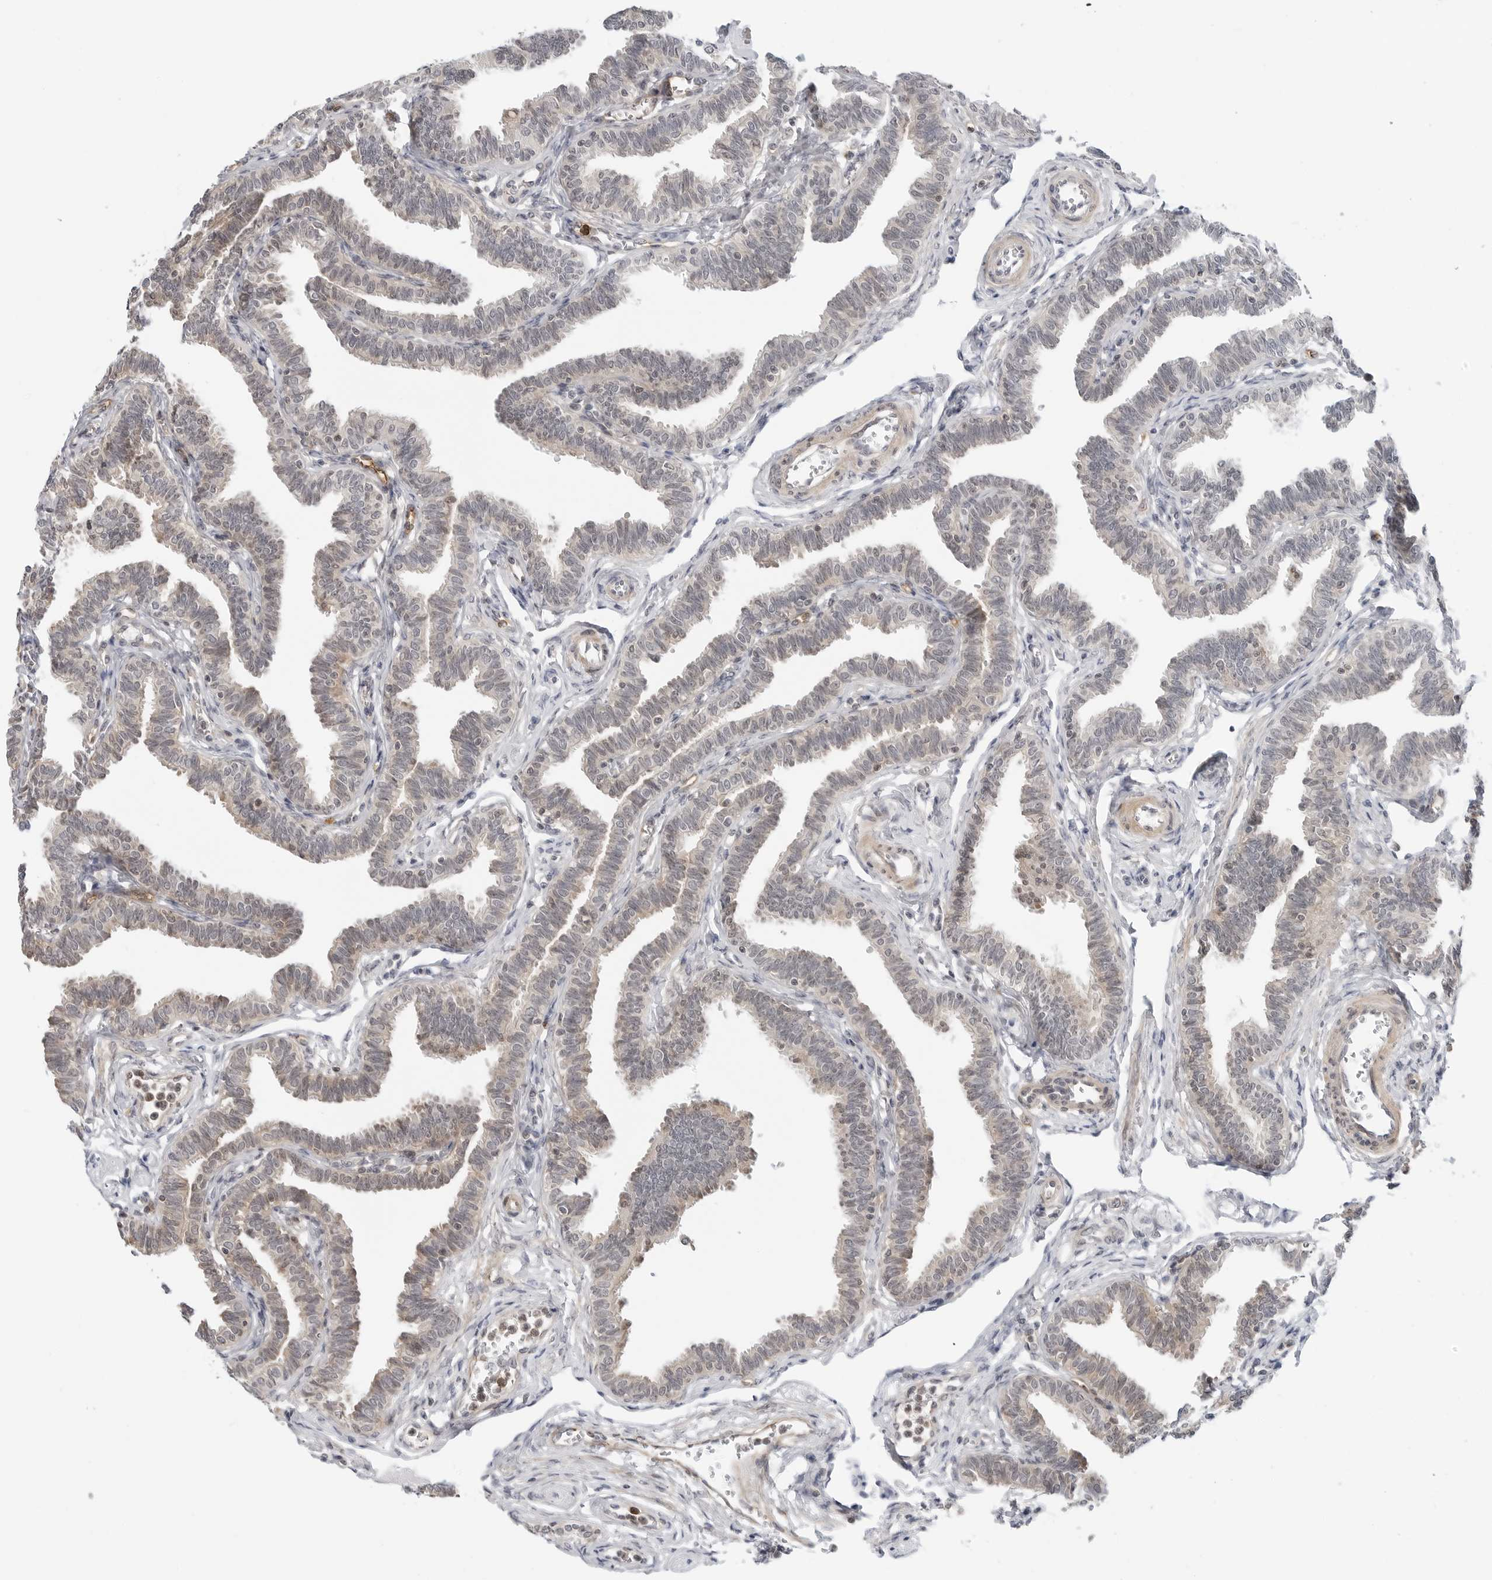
{"staining": {"intensity": "weak", "quantity": "25%-75%", "location": "cytoplasmic/membranous"}, "tissue": "fallopian tube", "cell_type": "Glandular cells", "image_type": "normal", "snomed": [{"axis": "morphology", "description": "Normal tissue, NOS"}, {"axis": "topography", "description": "Fallopian tube"}, {"axis": "topography", "description": "Ovary"}], "caption": "Immunohistochemistry (IHC) of unremarkable fallopian tube reveals low levels of weak cytoplasmic/membranous expression in approximately 25%-75% of glandular cells. Using DAB (brown) and hematoxylin (blue) stains, captured at high magnification using brightfield microscopy.", "gene": "STXBP3", "patient": {"sex": "female", "age": 23}}